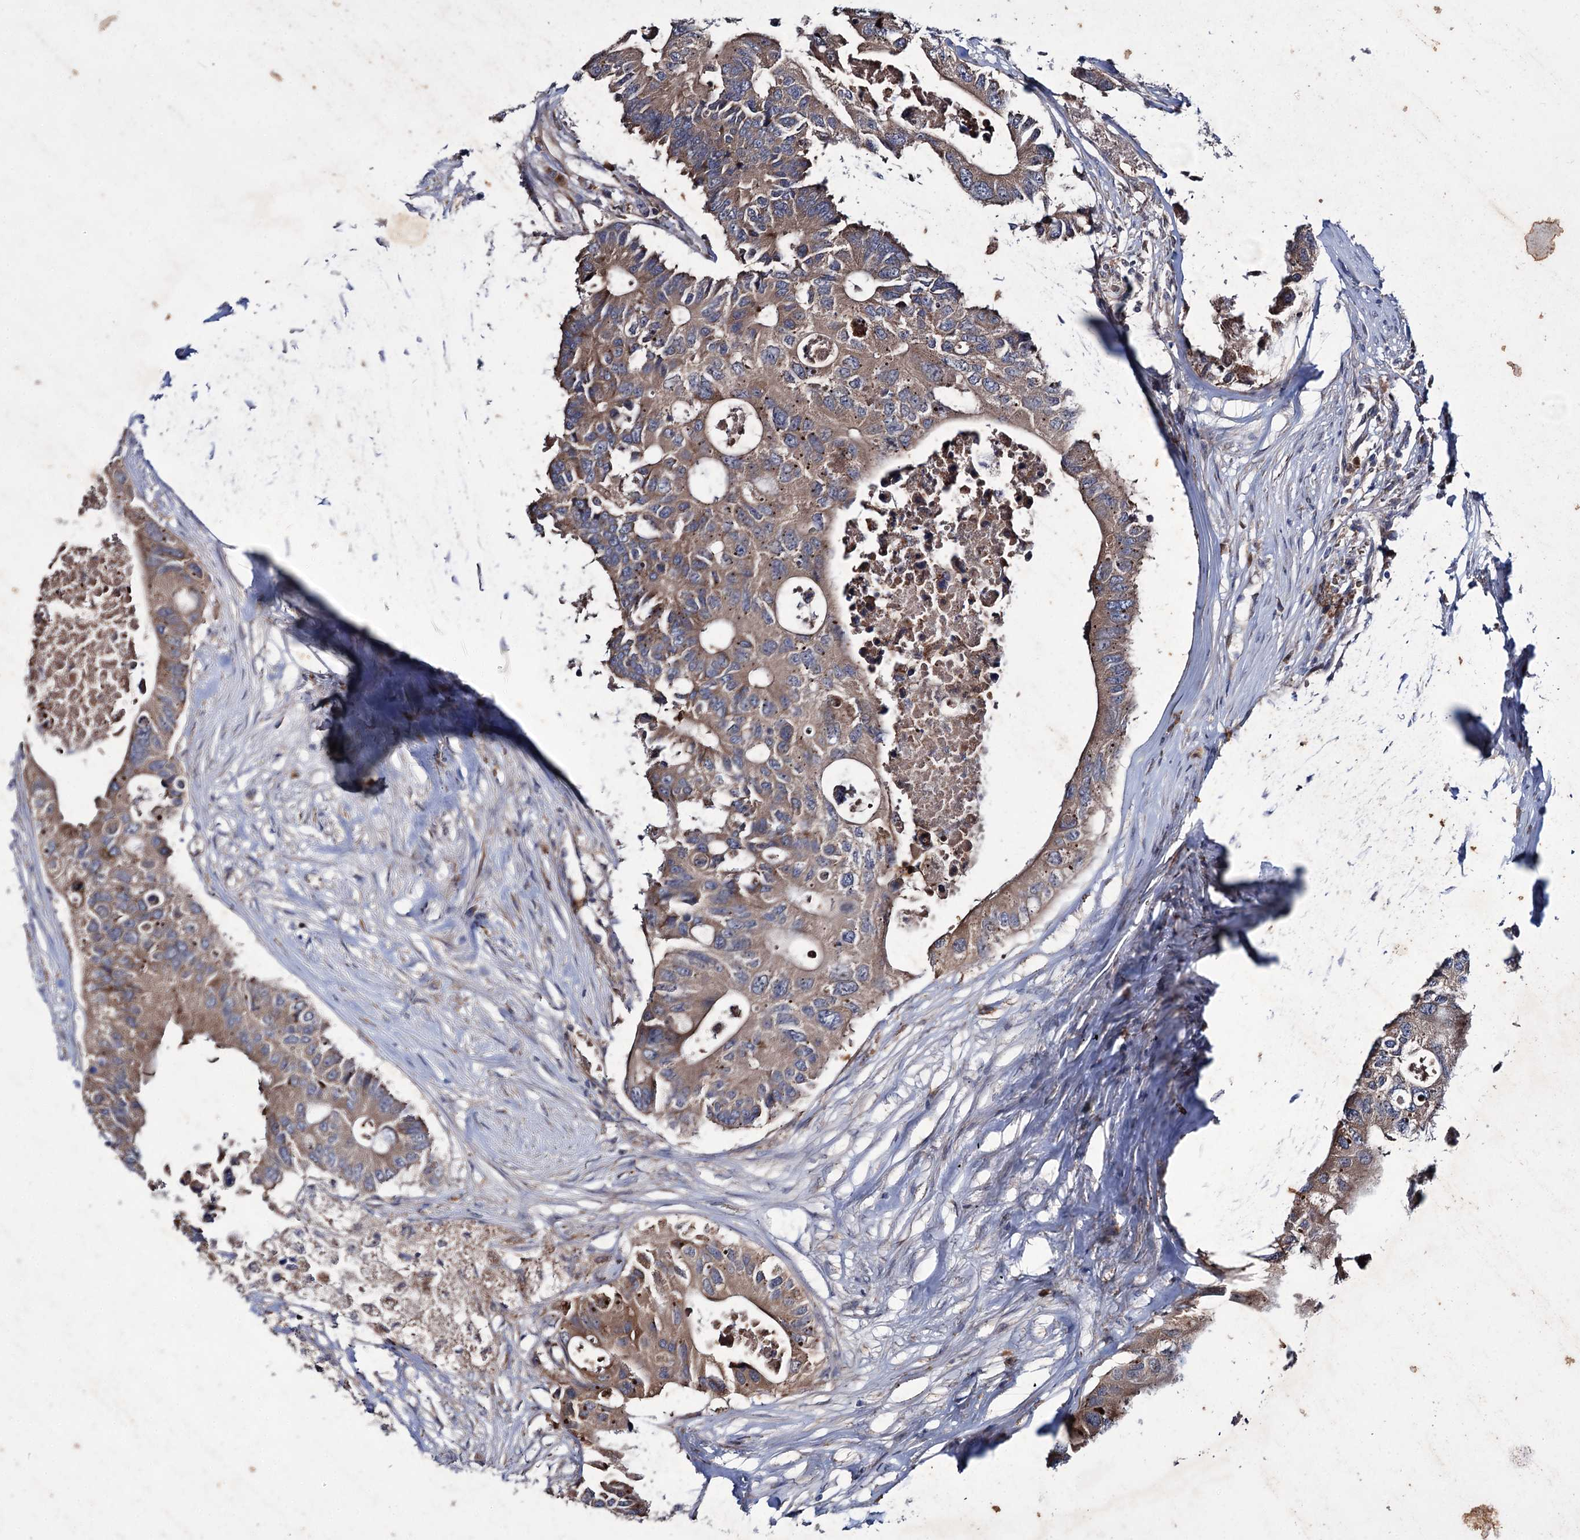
{"staining": {"intensity": "weak", "quantity": ">75%", "location": "cytoplasmic/membranous"}, "tissue": "colorectal cancer", "cell_type": "Tumor cells", "image_type": "cancer", "snomed": [{"axis": "morphology", "description": "Adenocarcinoma, NOS"}, {"axis": "topography", "description": "Colon"}], "caption": "Immunohistochemistry (IHC) image of neoplastic tissue: human colorectal adenocarcinoma stained using IHC displays low levels of weak protein expression localized specifically in the cytoplasmic/membranous of tumor cells, appearing as a cytoplasmic/membranous brown color.", "gene": "PTPN3", "patient": {"sex": "male", "age": 71}}